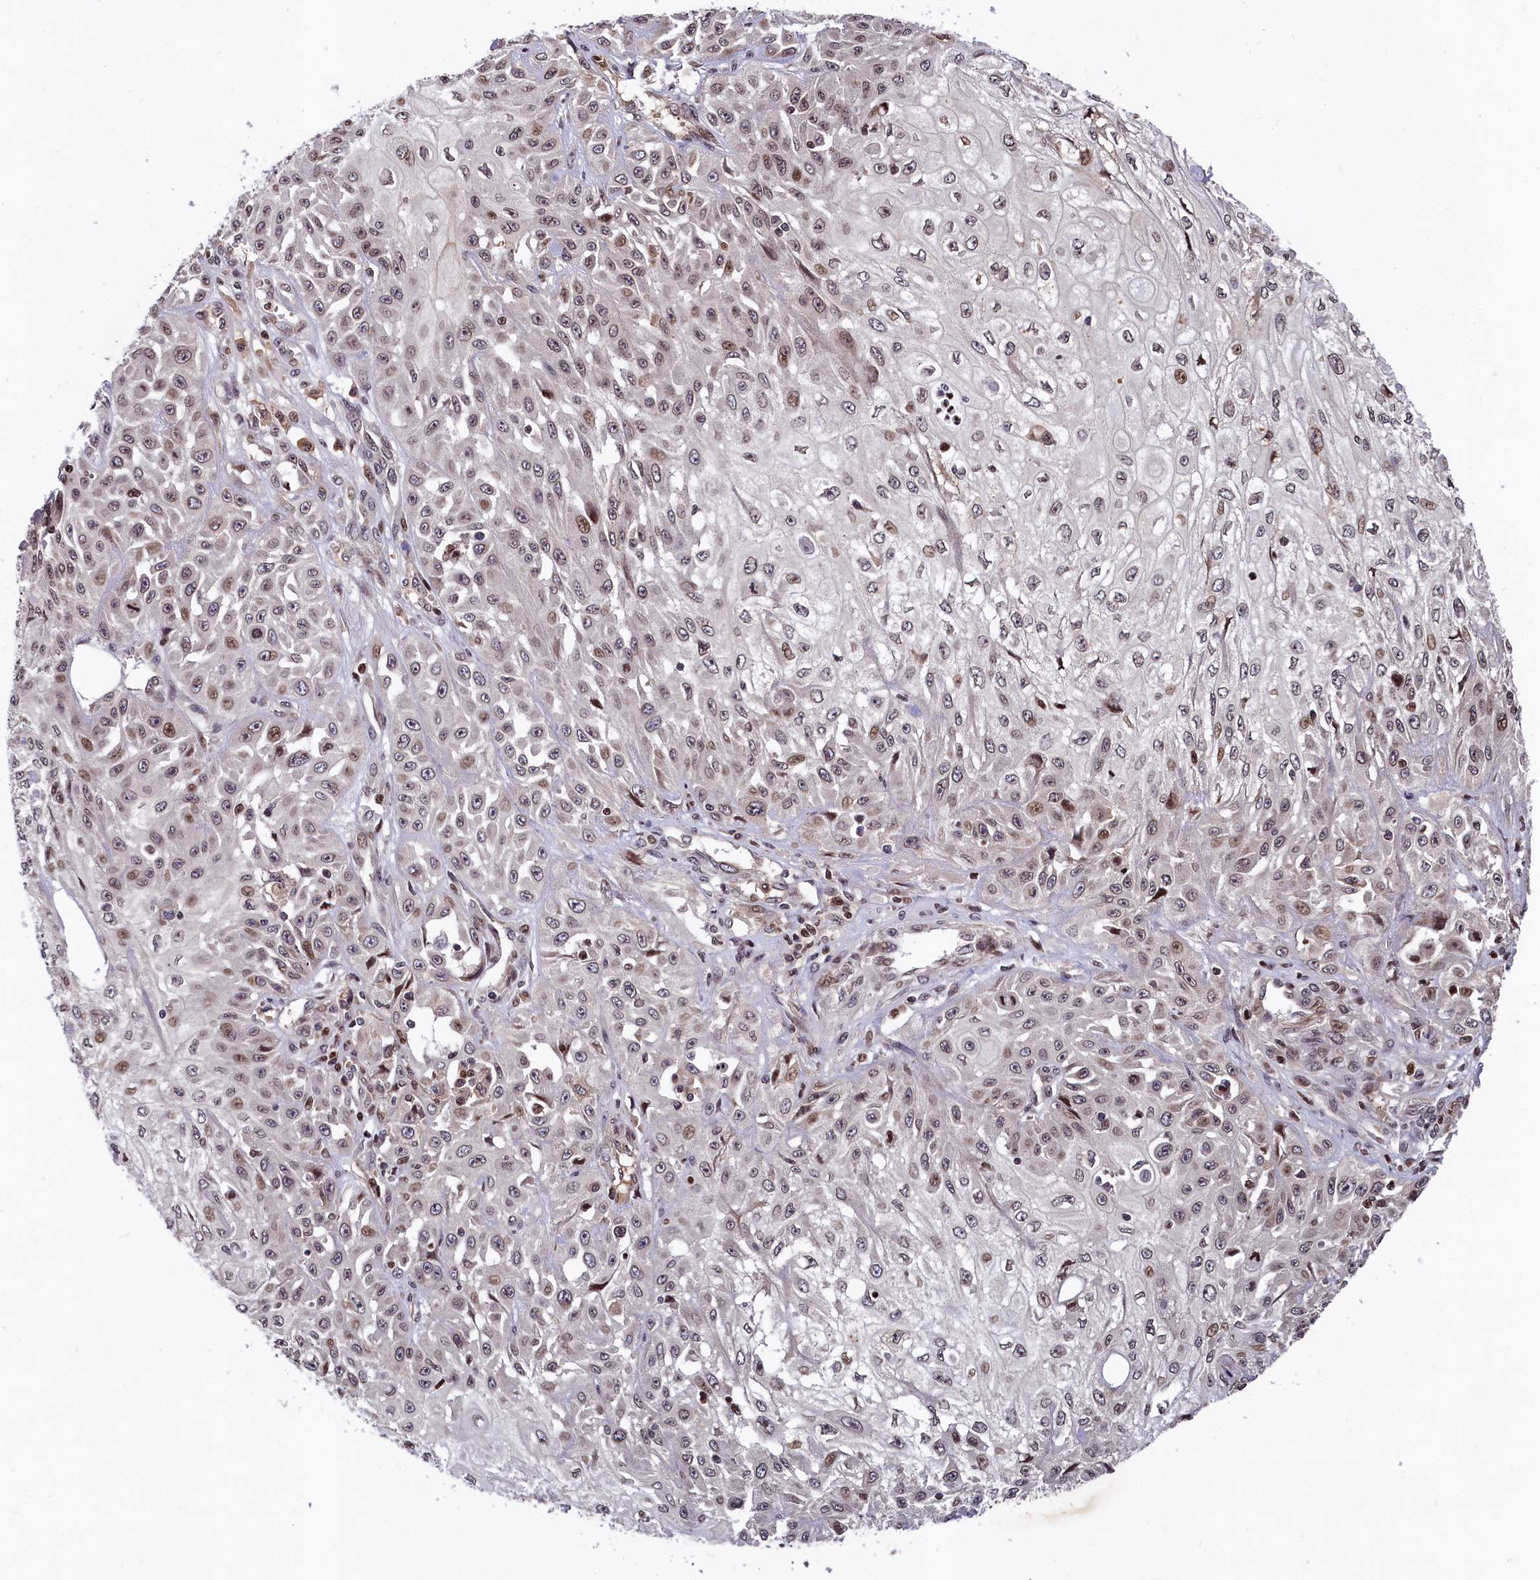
{"staining": {"intensity": "weak", "quantity": "<25%", "location": "nuclear"}, "tissue": "skin cancer", "cell_type": "Tumor cells", "image_type": "cancer", "snomed": [{"axis": "morphology", "description": "Squamous cell carcinoma, NOS"}, {"axis": "morphology", "description": "Squamous cell carcinoma, metastatic, NOS"}, {"axis": "topography", "description": "Skin"}, {"axis": "topography", "description": "Lymph node"}], "caption": "DAB (3,3'-diaminobenzidine) immunohistochemical staining of human squamous cell carcinoma (skin) shows no significant positivity in tumor cells.", "gene": "FAM217B", "patient": {"sex": "male", "age": 75}}